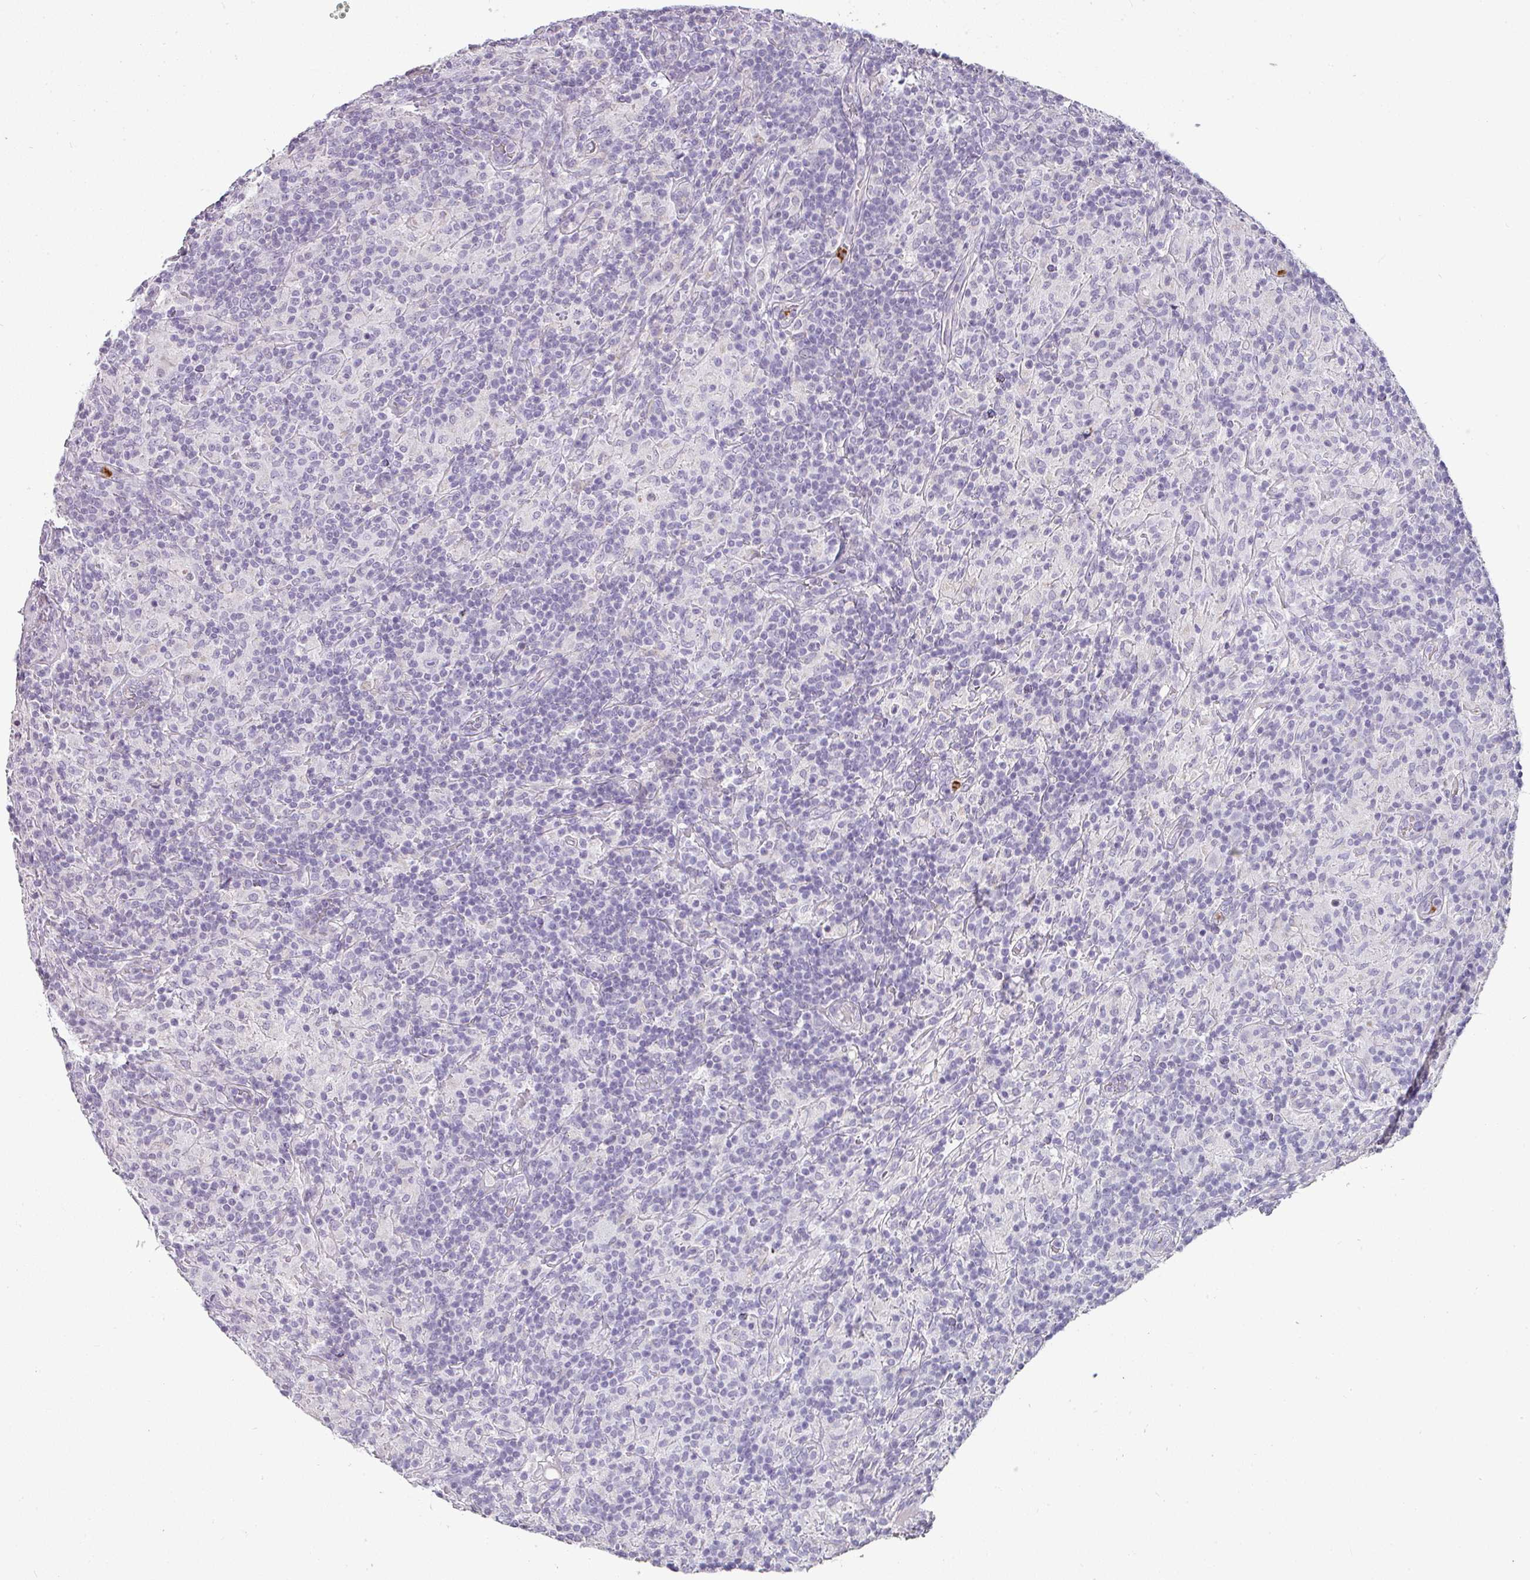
{"staining": {"intensity": "negative", "quantity": "none", "location": "none"}, "tissue": "lymphoma", "cell_type": "Tumor cells", "image_type": "cancer", "snomed": [{"axis": "morphology", "description": "Hodgkin's disease, NOS"}, {"axis": "topography", "description": "Lymph node"}], "caption": "An image of human lymphoma is negative for staining in tumor cells.", "gene": "CAMP", "patient": {"sex": "male", "age": 70}}